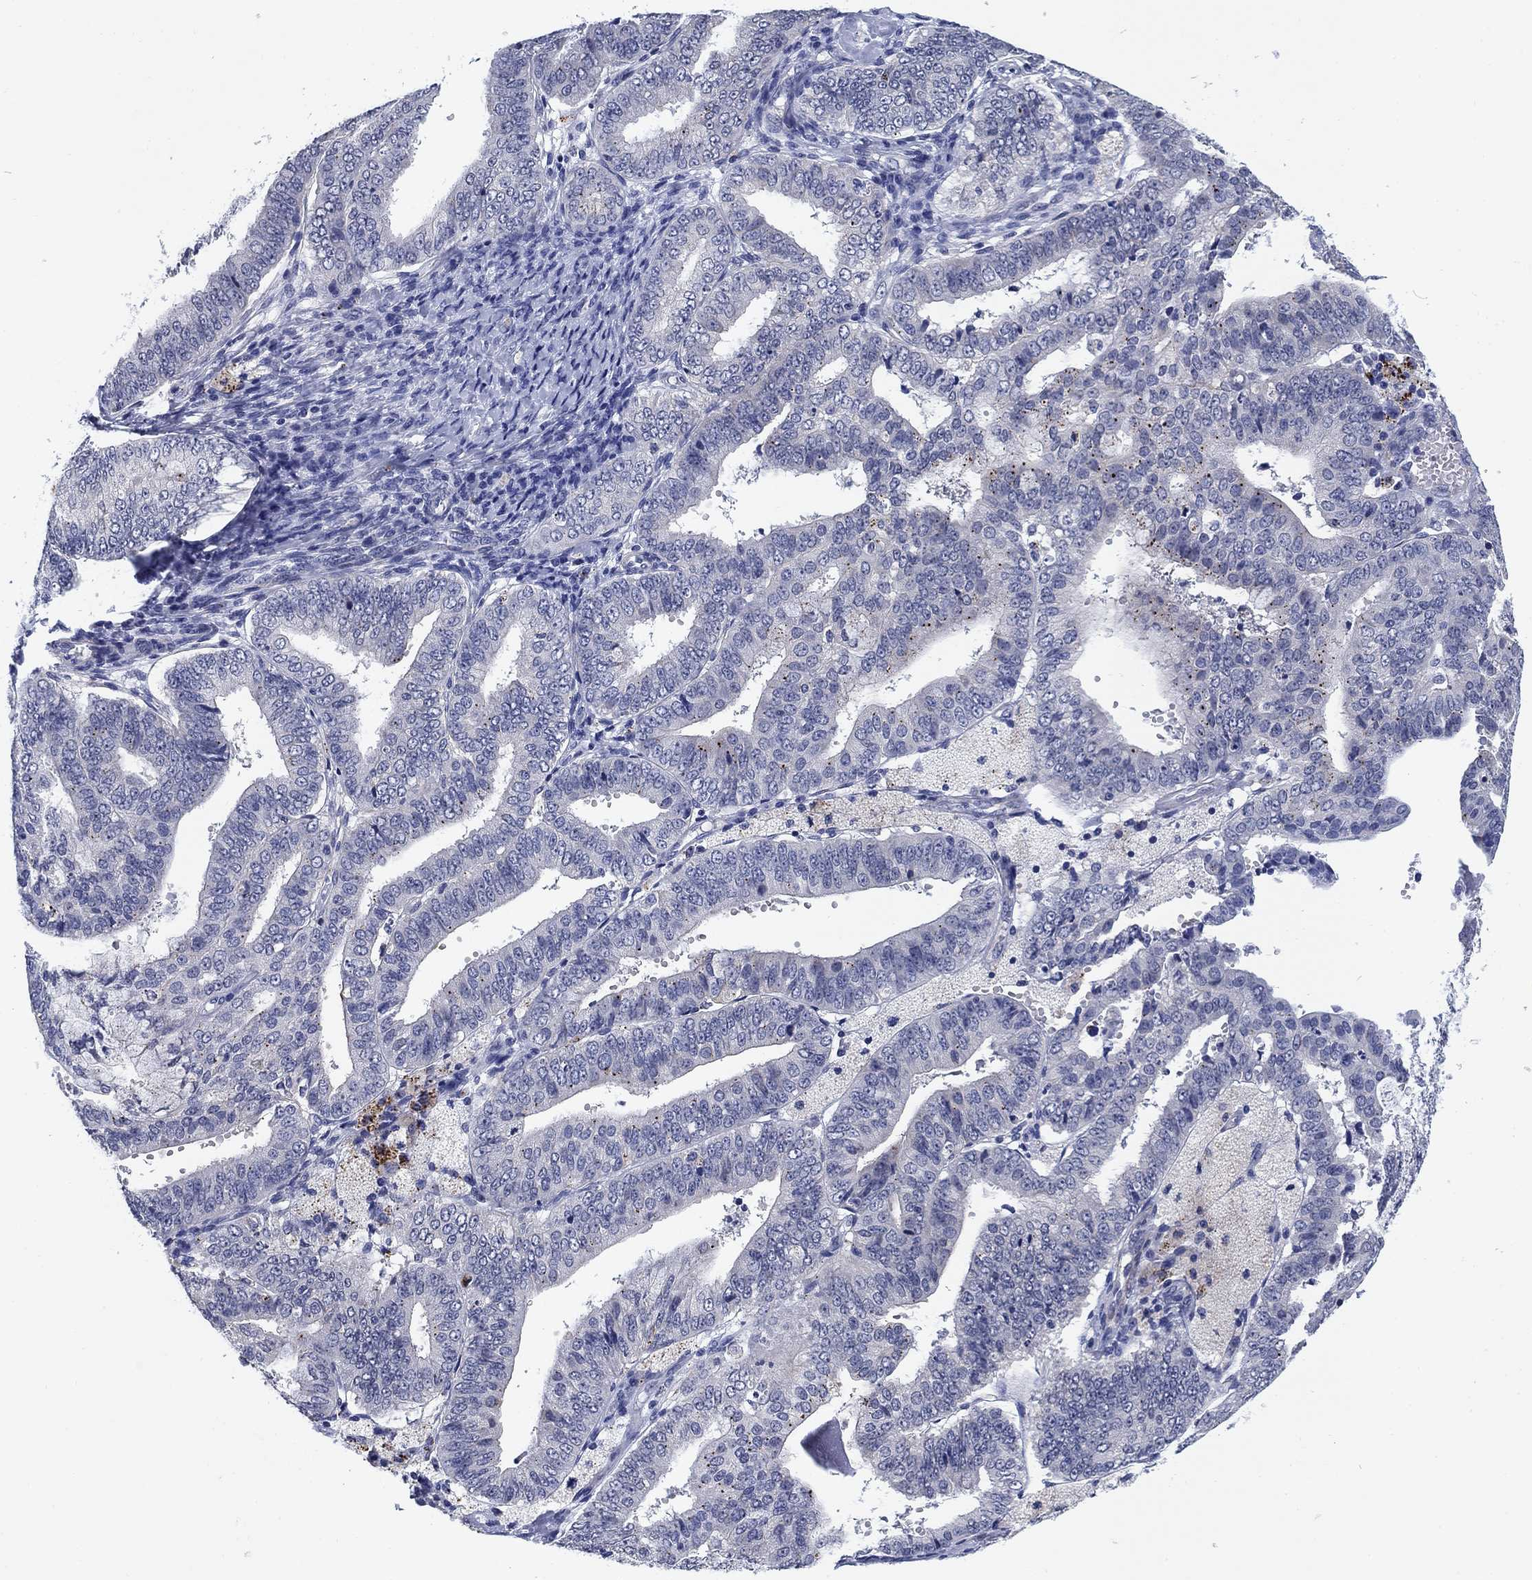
{"staining": {"intensity": "negative", "quantity": "none", "location": "none"}, "tissue": "endometrial cancer", "cell_type": "Tumor cells", "image_type": "cancer", "snomed": [{"axis": "morphology", "description": "Adenocarcinoma, NOS"}, {"axis": "topography", "description": "Endometrium"}], "caption": "An immunohistochemistry histopathology image of endometrial cancer is shown. There is no staining in tumor cells of endometrial cancer. (Stains: DAB (3,3'-diaminobenzidine) immunohistochemistry (IHC) with hematoxylin counter stain, Microscopy: brightfield microscopy at high magnification).", "gene": "OTUB2", "patient": {"sex": "female", "age": 63}}